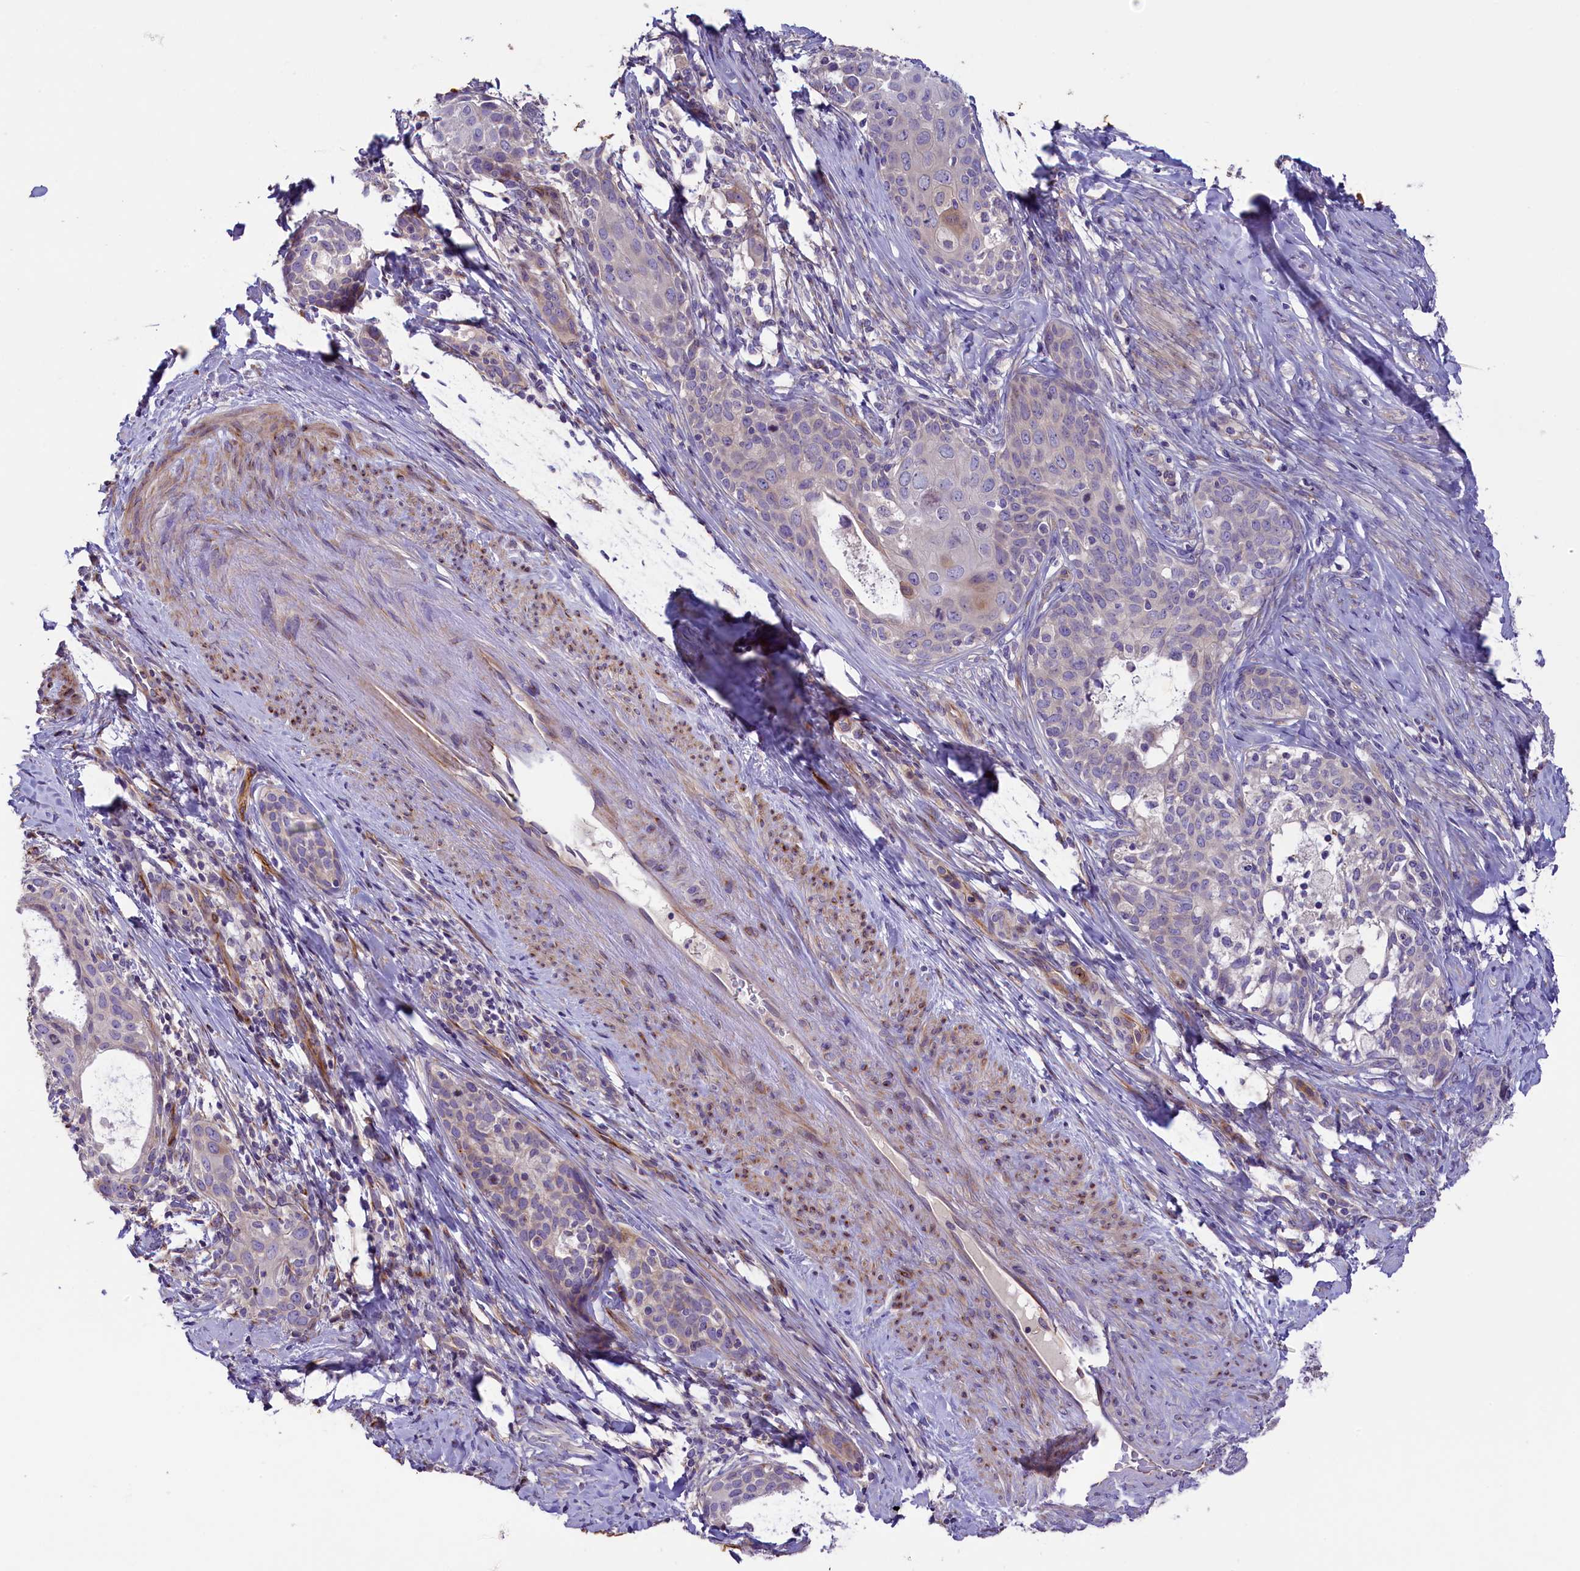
{"staining": {"intensity": "weak", "quantity": "<25%", "location": "cytoplasmic/membranous"}, "tissue": "cervical cancer", "cell_type": "Tumor cells", "image_type": "cancer", "snomed": [{"axis": "morphology", "description": "Squamous cell carcinoma, NOS"}, {"axis": "morphology", "description": "Adenocarcinoma, NOS"}, {"axis": "topography", "description": "Cervix"}], "caption": "DAB immunohistochemical staining of human cervical squamous cell carcinoma exhibits no significant staining in tumor cells. The staining is performed using DAB brown chromogen with nuclei counter-stained in using hematoxylin.", "gene": "CD99L2", "patient": {"sex": "female", "age": 52}}